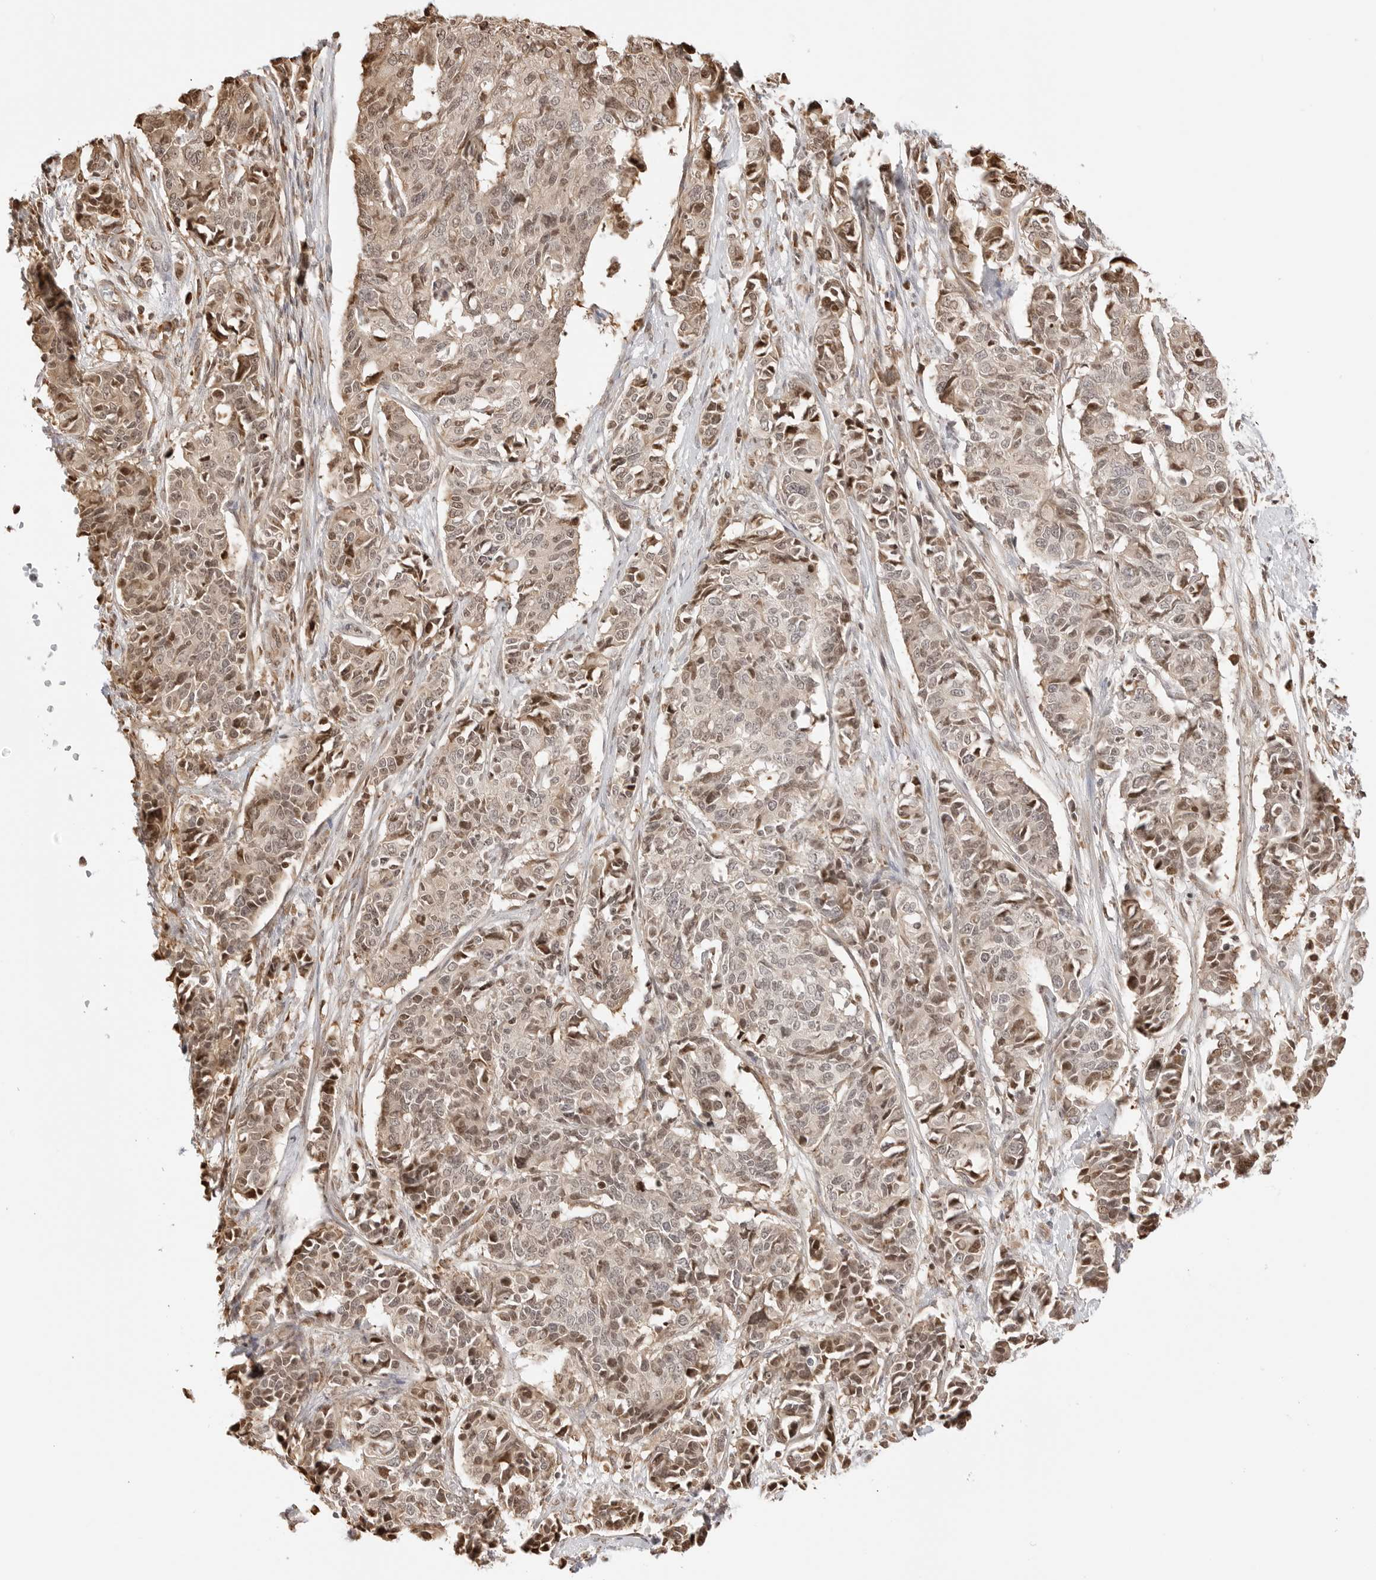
{"staining": {"intensity": "strong", "quantity": "25%-75%", "location": "nuclear"}, "tissue": "cervical cancer", "cell_type": "Tumor cells", "image_type": "cancer", "snomed": [{"axis": "morphology", "description": "Normal tissue, NOS"}, {"axis": "morphology", "description": "Squamous cell carcinoma, NOS"}, {"axis": "topography", "description": "Cervix"}], "caption": "A high-resolution photomicrograph shows immunohistochemistry (IHC) staining of cervical cancer (squamous cell carcinoma), which displays strong nuclear positivity in about 25%-75% of tumor cells.", "gene": "FKBP14", "patient": {"sex": "female", "age": 35}}